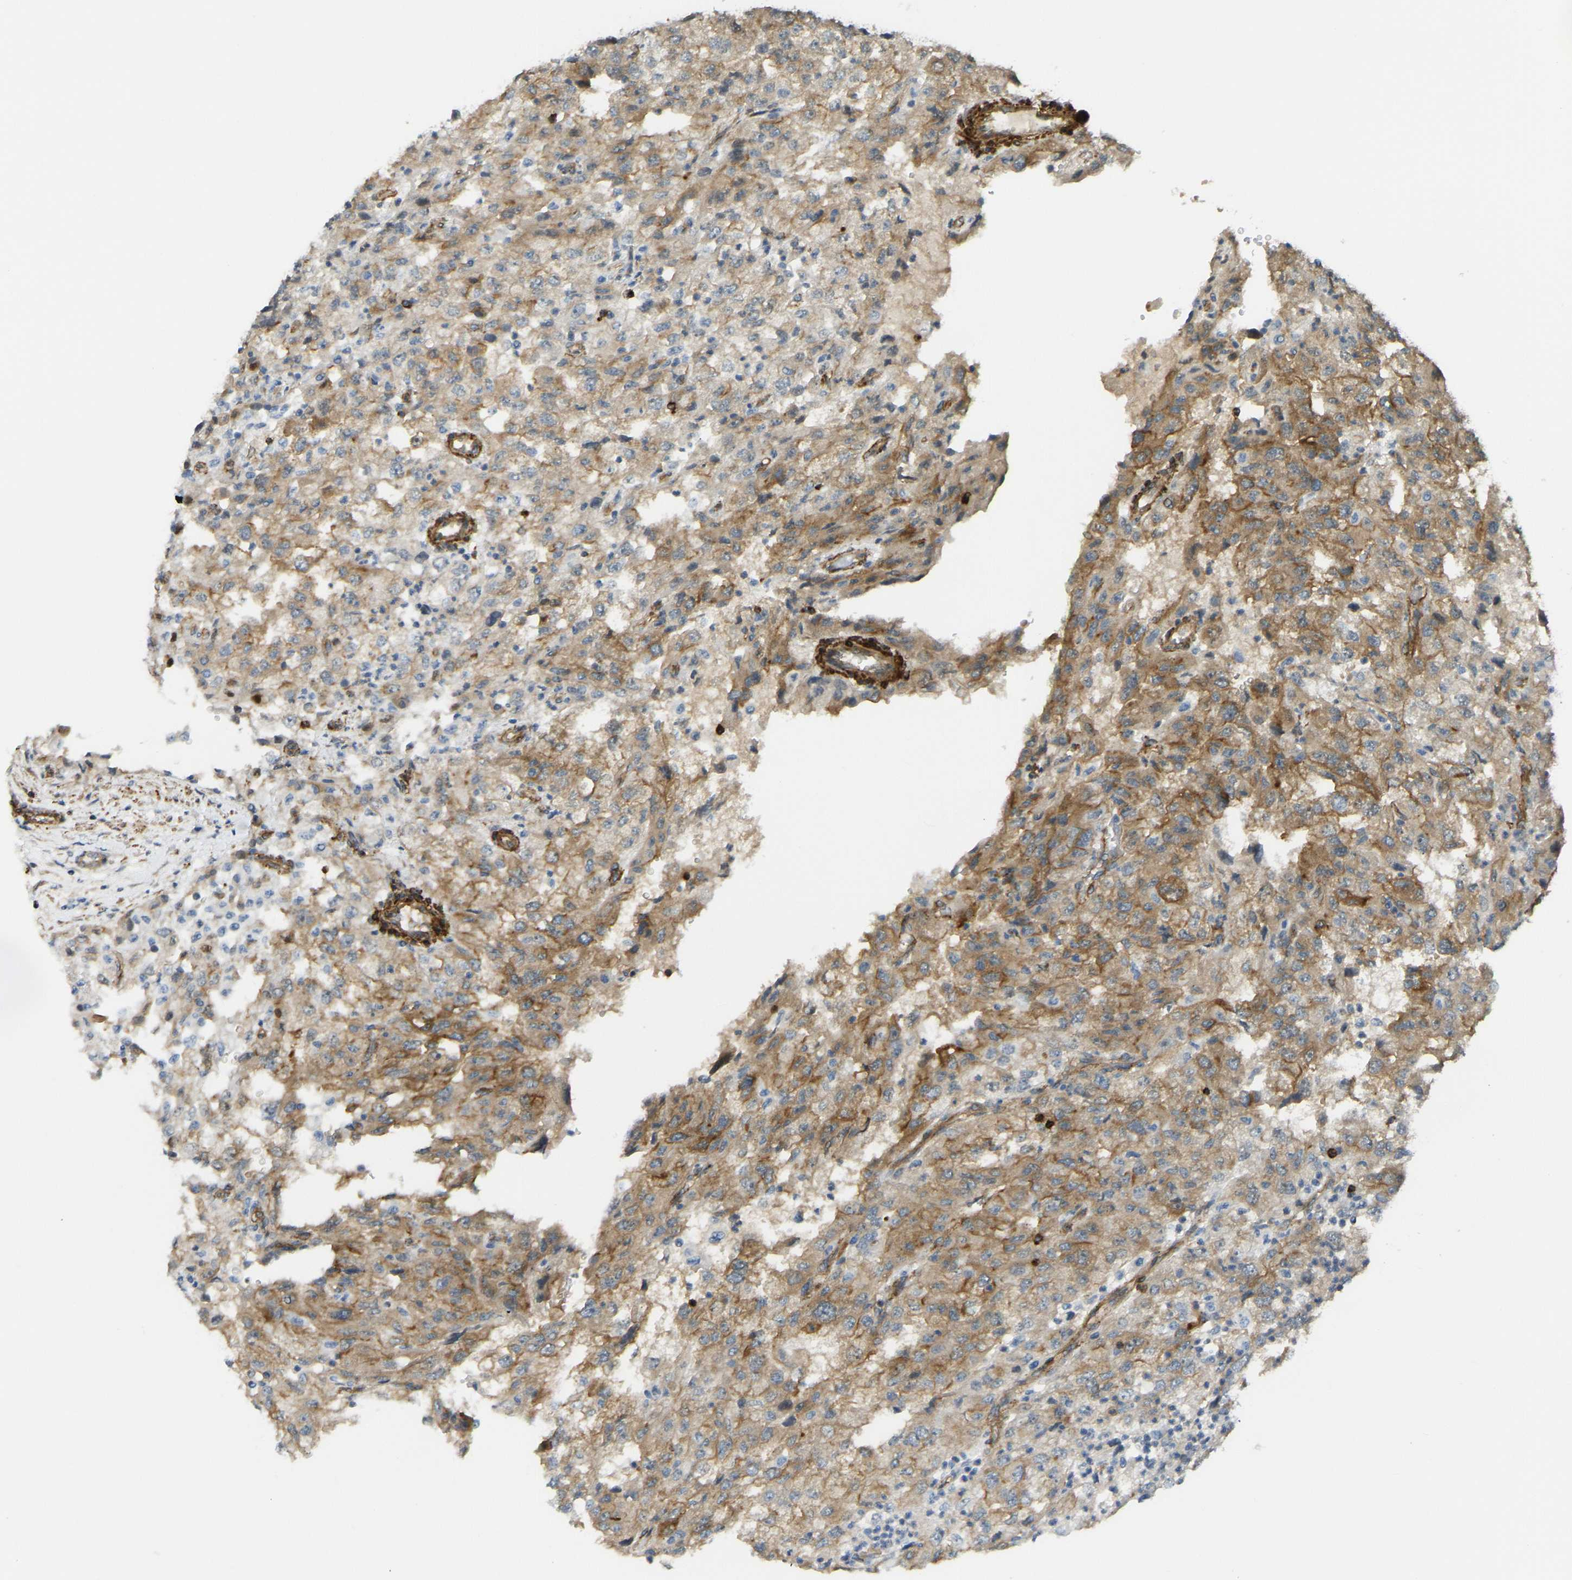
{"staining": {"intensity": "moderate", "quantity": ">75%", "location": "cytoplasmic/membranous"}, "tissue": "renal cancer", "cell_type": "Tumor cells", "image_type": "cancer", "snomed": [{"axis": "morphology", "description": "Adenocarcinoma, NOS"}, {"axis": "topography", "description": "Kidney"}], "caption": "A histopathology image of human renal cancer stained for a protein reveals moderate cytoplasmic/membranous brown staining in tumor cells.", "gene": "KIAA1671", "patient": {"sex": "female", "age": 54}}